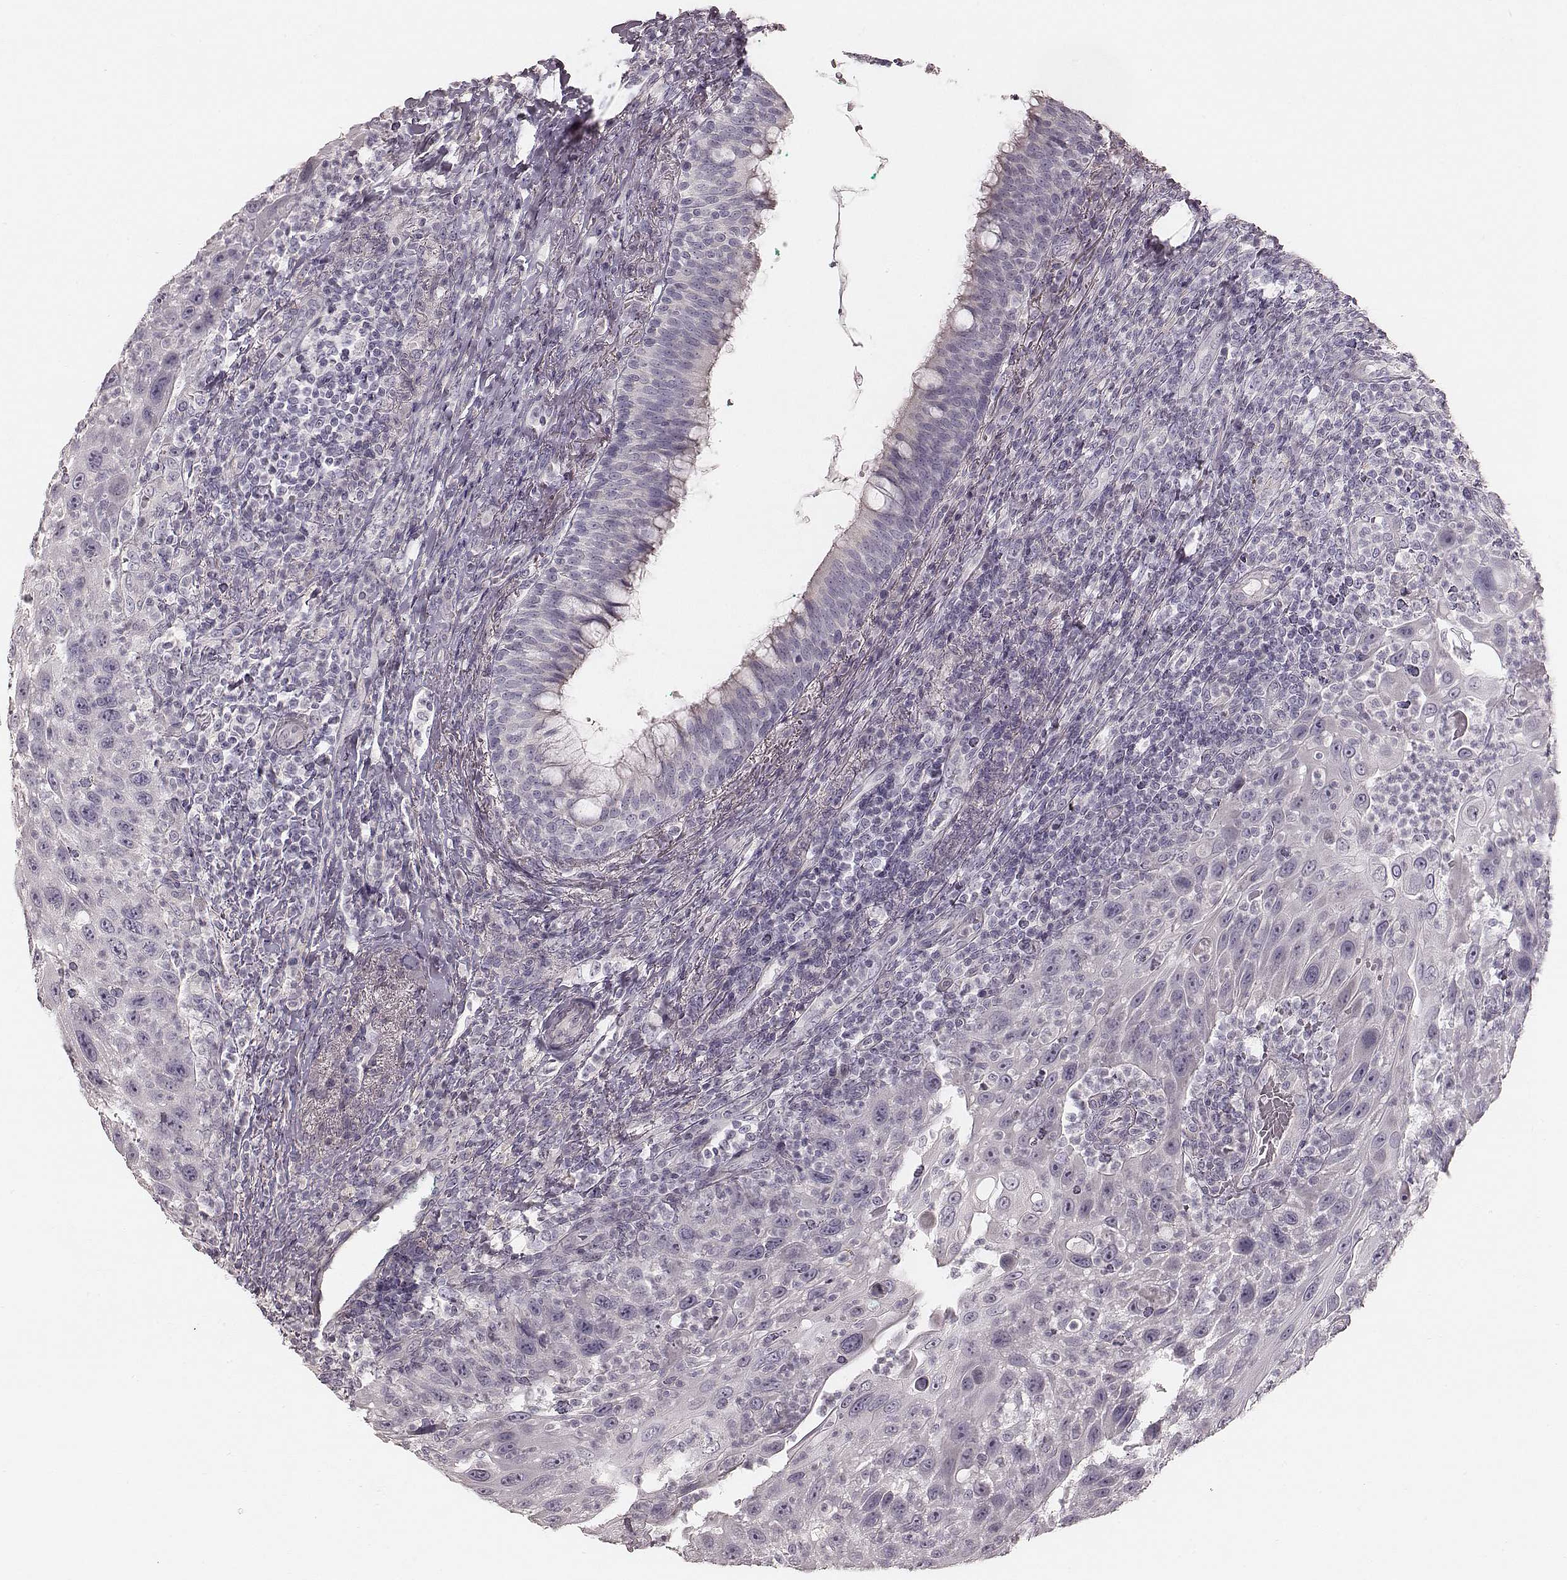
{"staining": {"intensity": "negative", "quantity": "none", "location": "none"}, "tissue": "head and neck cancer", "cell_type": "Tumor cells", "image_type": "cancer", "snomed": [{"axis": "morphology", "description": "Squamous cell carcinoma, NOS"}, {"axis": "topography", "description": "Head-Neck"}], "caption": "IHC image of neoplastic tissue: human squamous cell carcinoma (head and neck) stained with DAB (3,3'-diaminobenzidine) shows no significant protein positivity in tumor cells.", "gene": "ZP4", "patient": {"sex": "male", "age": 69}}